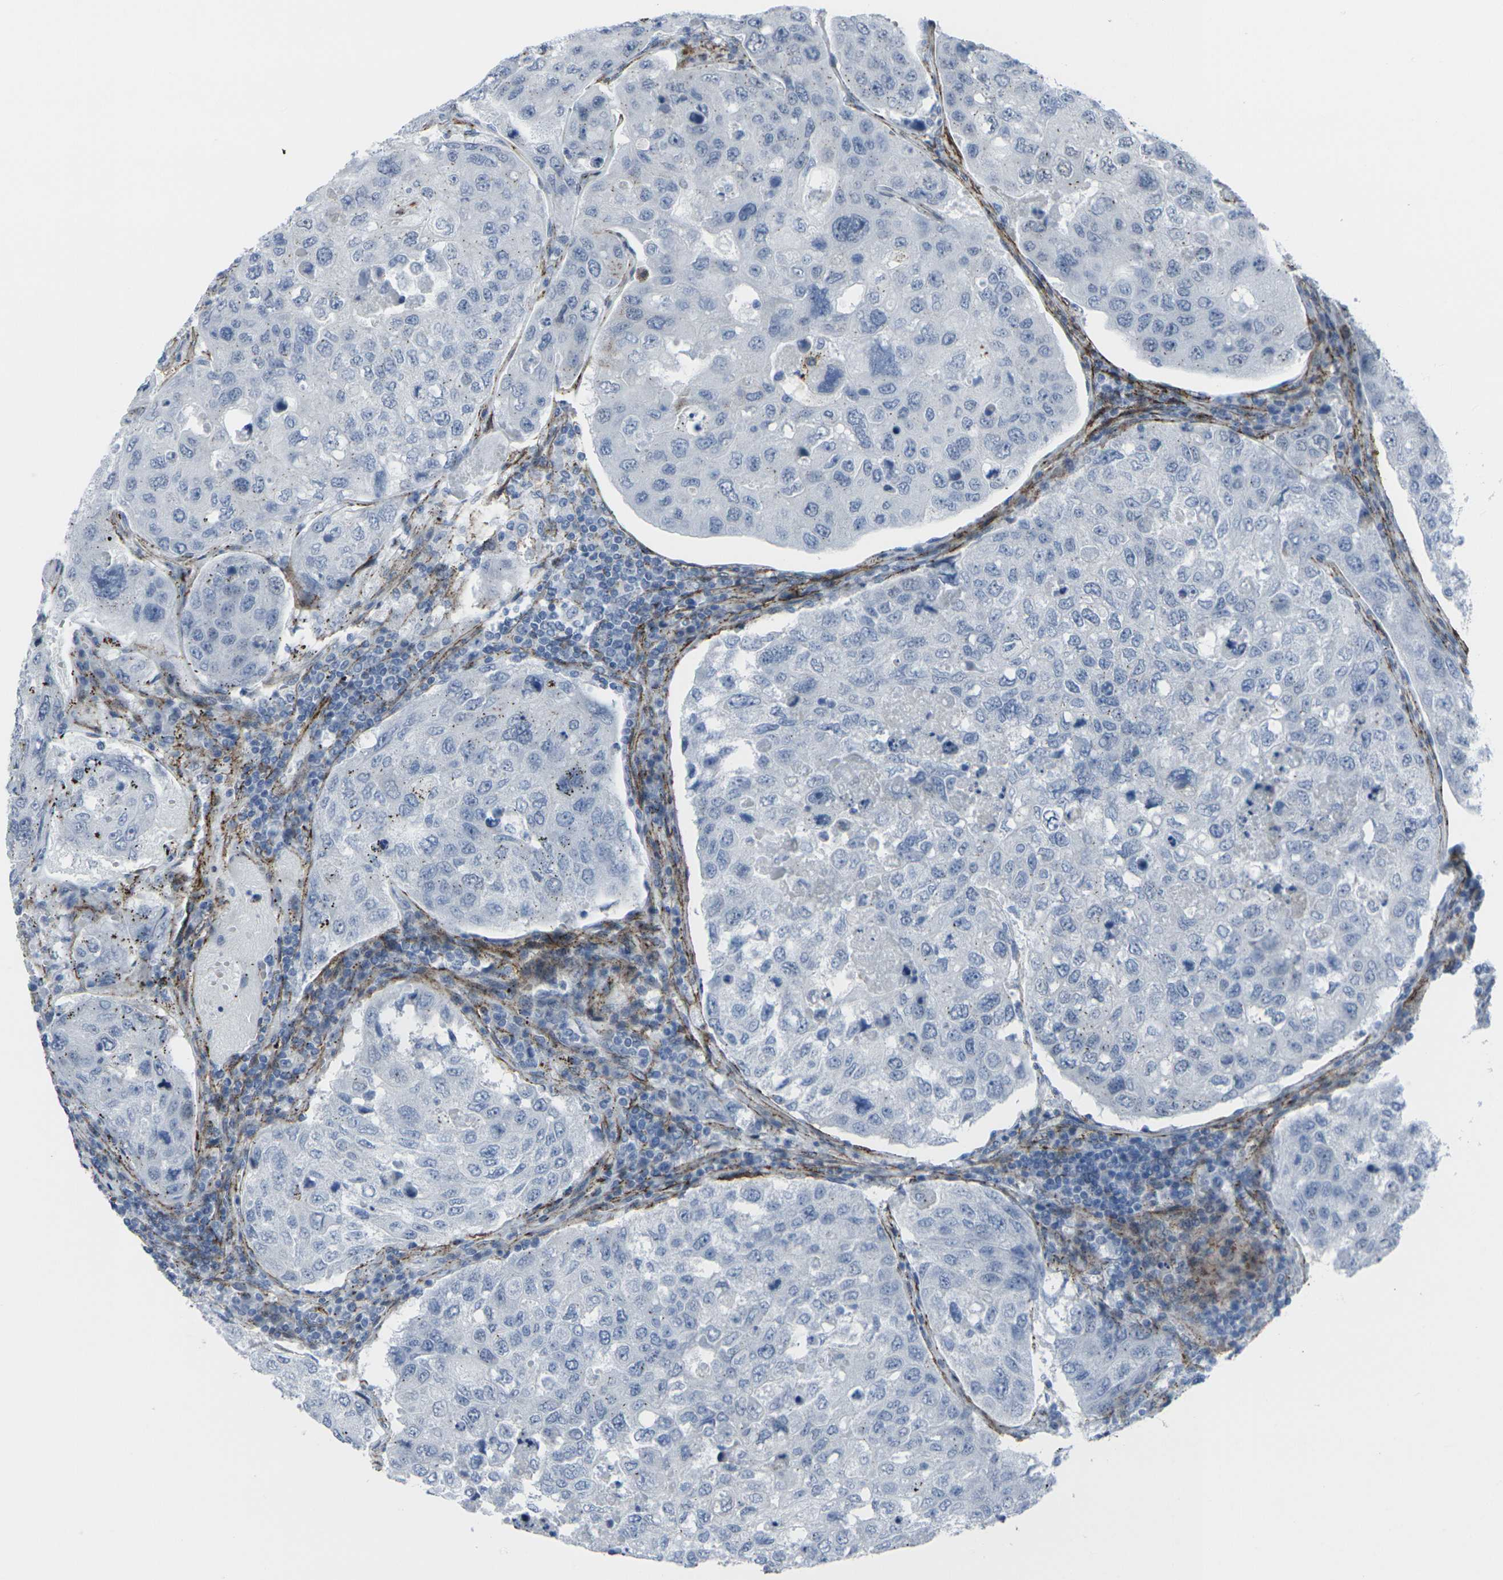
{"staining": {"intensity": "moderate", "quantity": "<25%", "location": "cytoplasmic/membranous"}, "tissue": "urothelial cancer", "cell_type": "Tumor cells", "image_type": "cancer", "snomed": [{"axis": "morphology", "description": "Urothelial carcinoma, High grade"}, {"axis": "topography", "description": "Lymph node"}, {"axis": "topography", "description": "Urinary bladder"}], "caption": "Urothelial cancer stained with a brown dye exhibits moderate cytoplasmic/membranous positive positivity in approximately <25% of tumor cells.", "gene": "CDH11", "patient": {"sex": "male", "age": 51}}